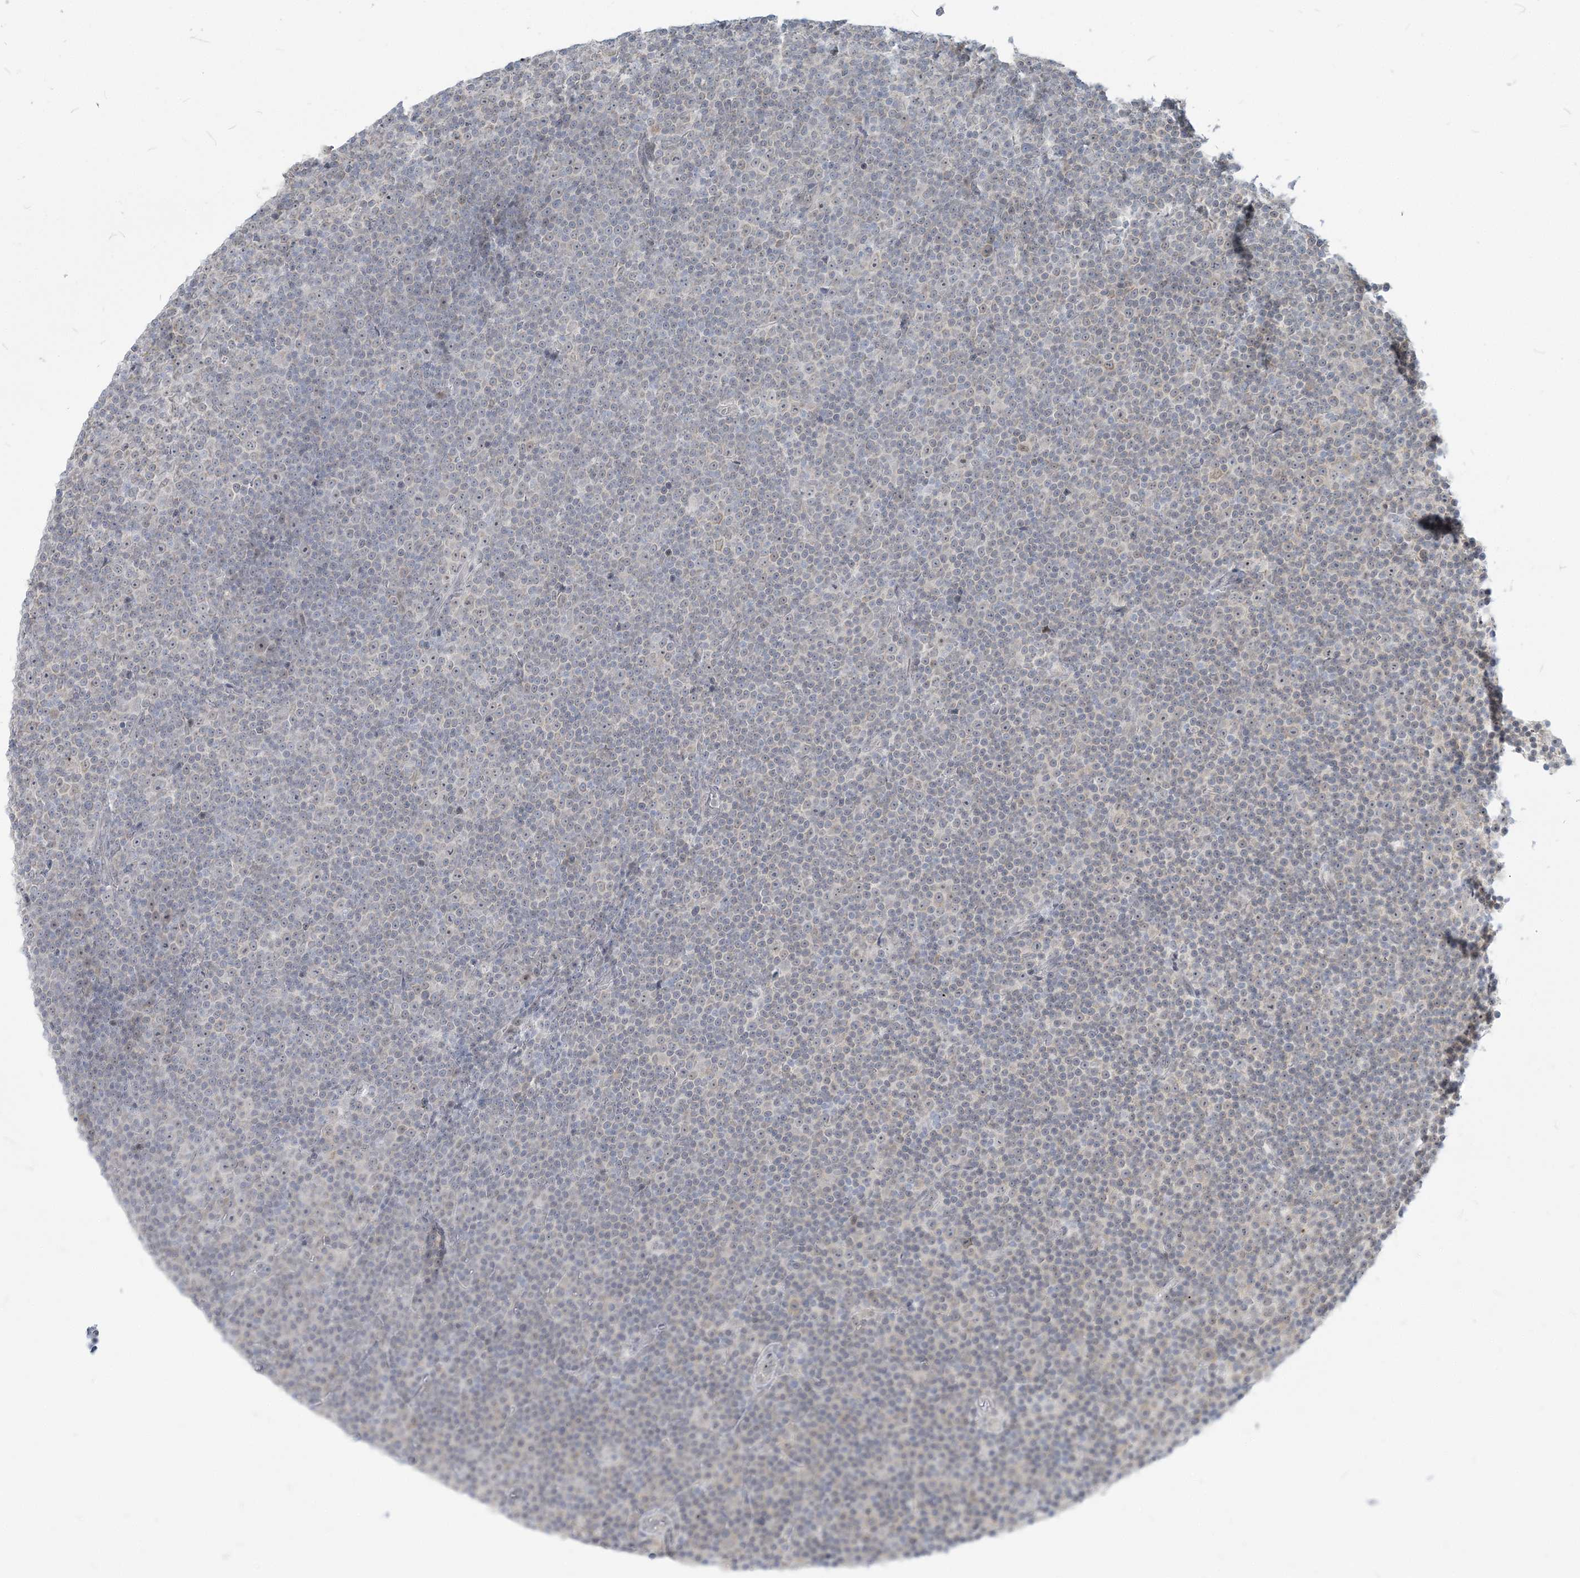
{"staining": {"intensity": "negative", "quantity": "none", "location": "none"}, "tissue": "lymphoma", "cell_type": "Tumor cells", "image_type": "cancer", "snomed": [{"axis": "morphology", "description": "Malignant lymphoma, non-Hodgkin's type, Low grade"}, {"axis": "topography", "description": "Lymph node"}], "caption": "This histopathology image is of lymphoma stained with IHC to label a protein in brown with the nuclei are counter-stained blue. There is no expression in tumor cells. (DAB (3,3'-diaminobenzidine) immunohistochemistry visualized using brightfield microscopy, high magnification).", "gene": "SDAD1", "patient": {"sex": "female", "age": 67}}